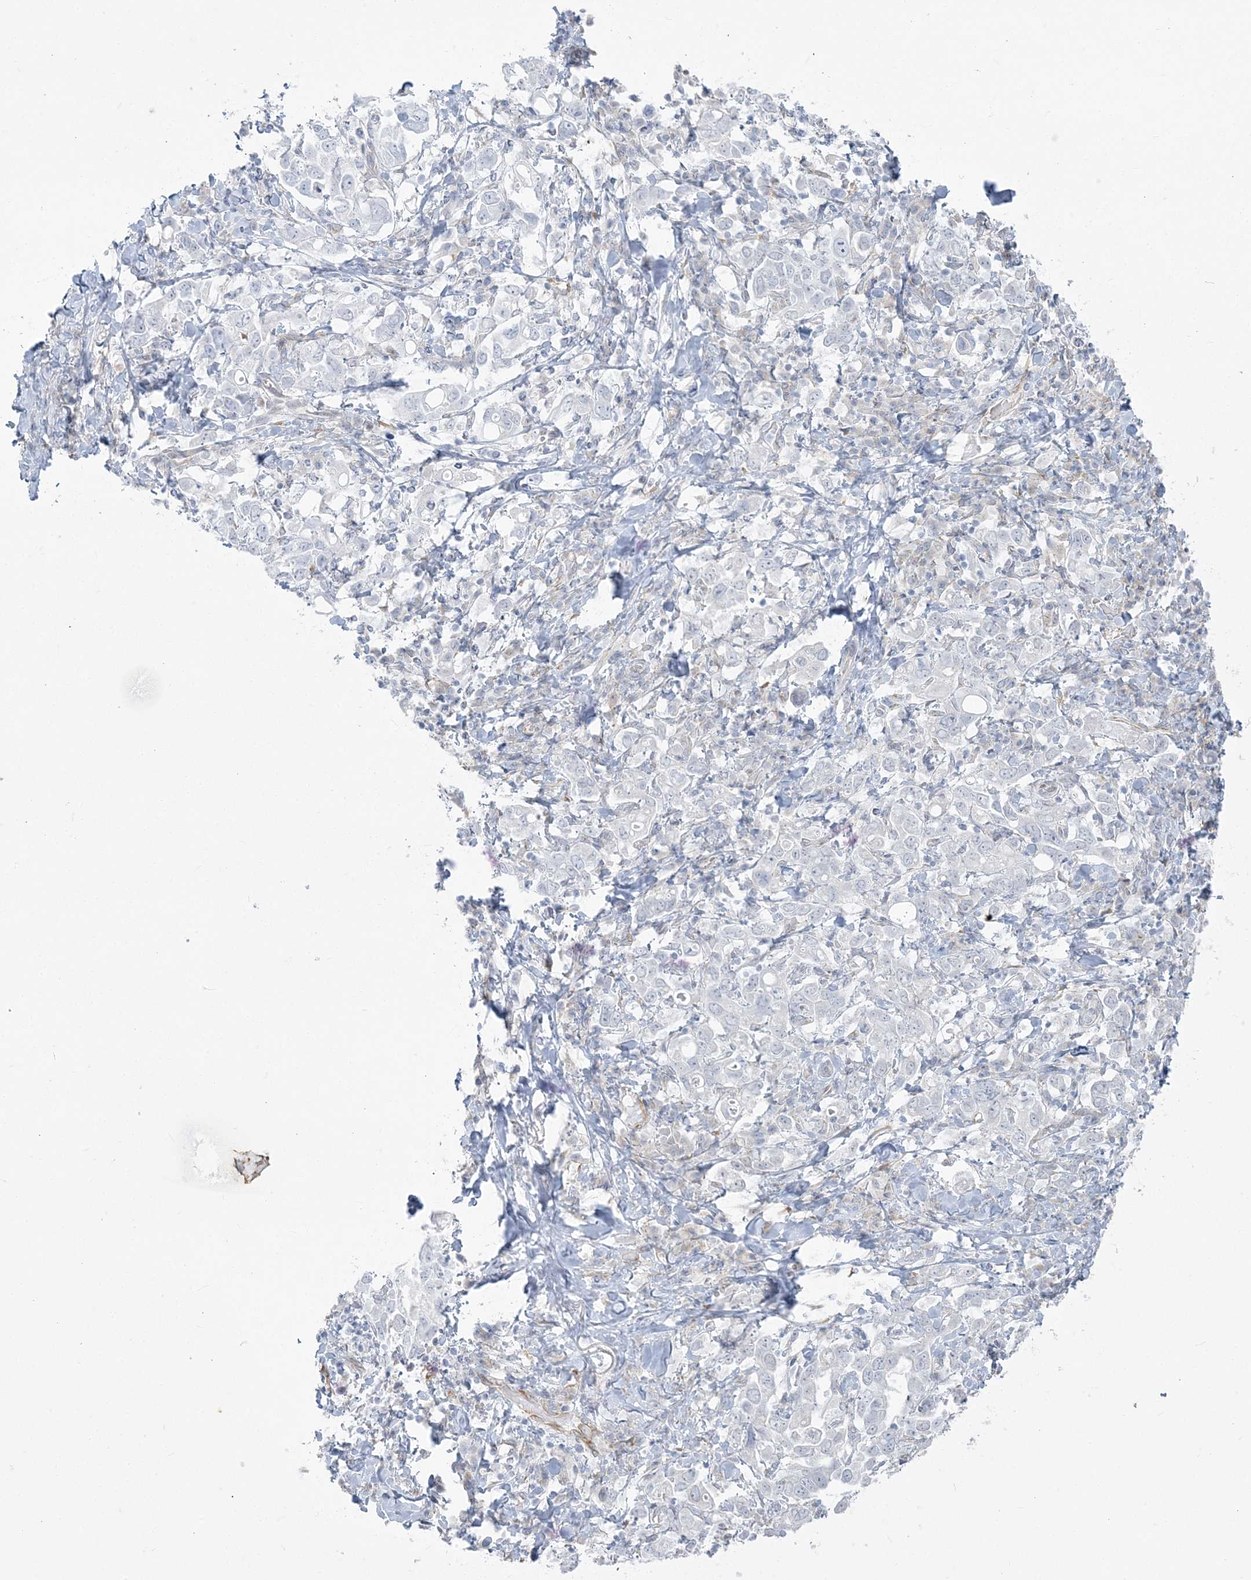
{"staining": {"intensity": "negative", "quantity": "none", "location": "none"}, "tissue": "stomach cancer", "cell_type": "Tumor cells", "image_type": "cancer", "snomed": [{"axis": "morphology", "description": "Adenocarcinoma, NOS"}, {"axis": "topography", "description": "Stomach, upper"}], "caption": "IHC micrograph of adenocarcinoma (stomach) stained for a protein (brown), which reveals no expression in tumor cells.", "gene": "ZC3H6", "patient": {"sex": "male", "age": 62}}